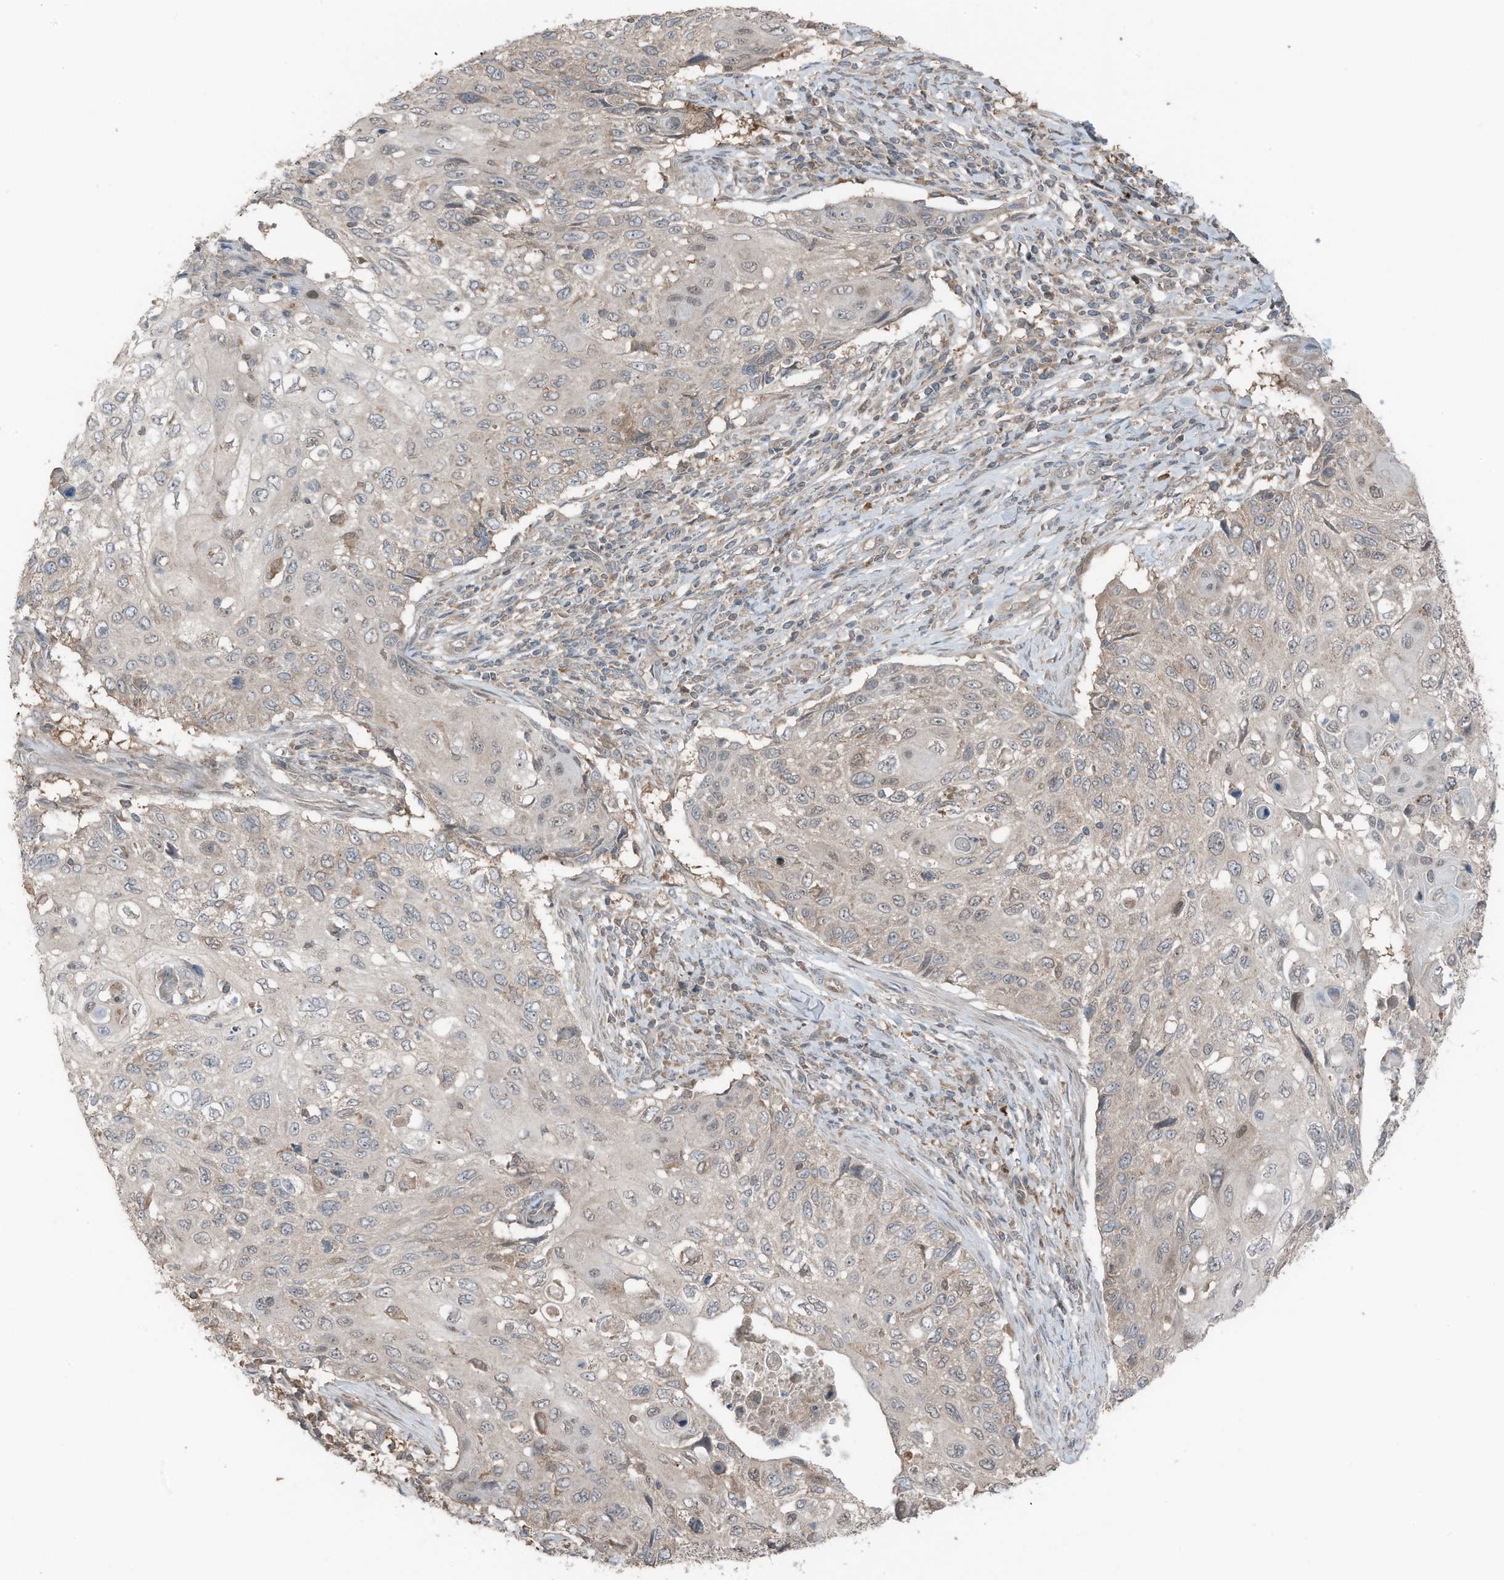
{"staining": {"intensity": "weak", "quantity": "<25%", "location": "nuclear"}, "tissue": "cervical cancer", "cell_type": "Tumor cells", "image_type": "cancer", "snomed": [{"axis": "morphology", "description": "Squamous cell carcinoma, NOS"}, {"axis": "topography", "description": "Cervix"}], "caption": "DAB (3,3'-diaminobenzidine) immunohistochemical staining of human cervical cancer demonstrates no significant expression in tumor cells. (IHC, brightfield microscopy, high magnification).", "gene": "TXNDC9", "patient": {"sex": "female", "age": 70}}